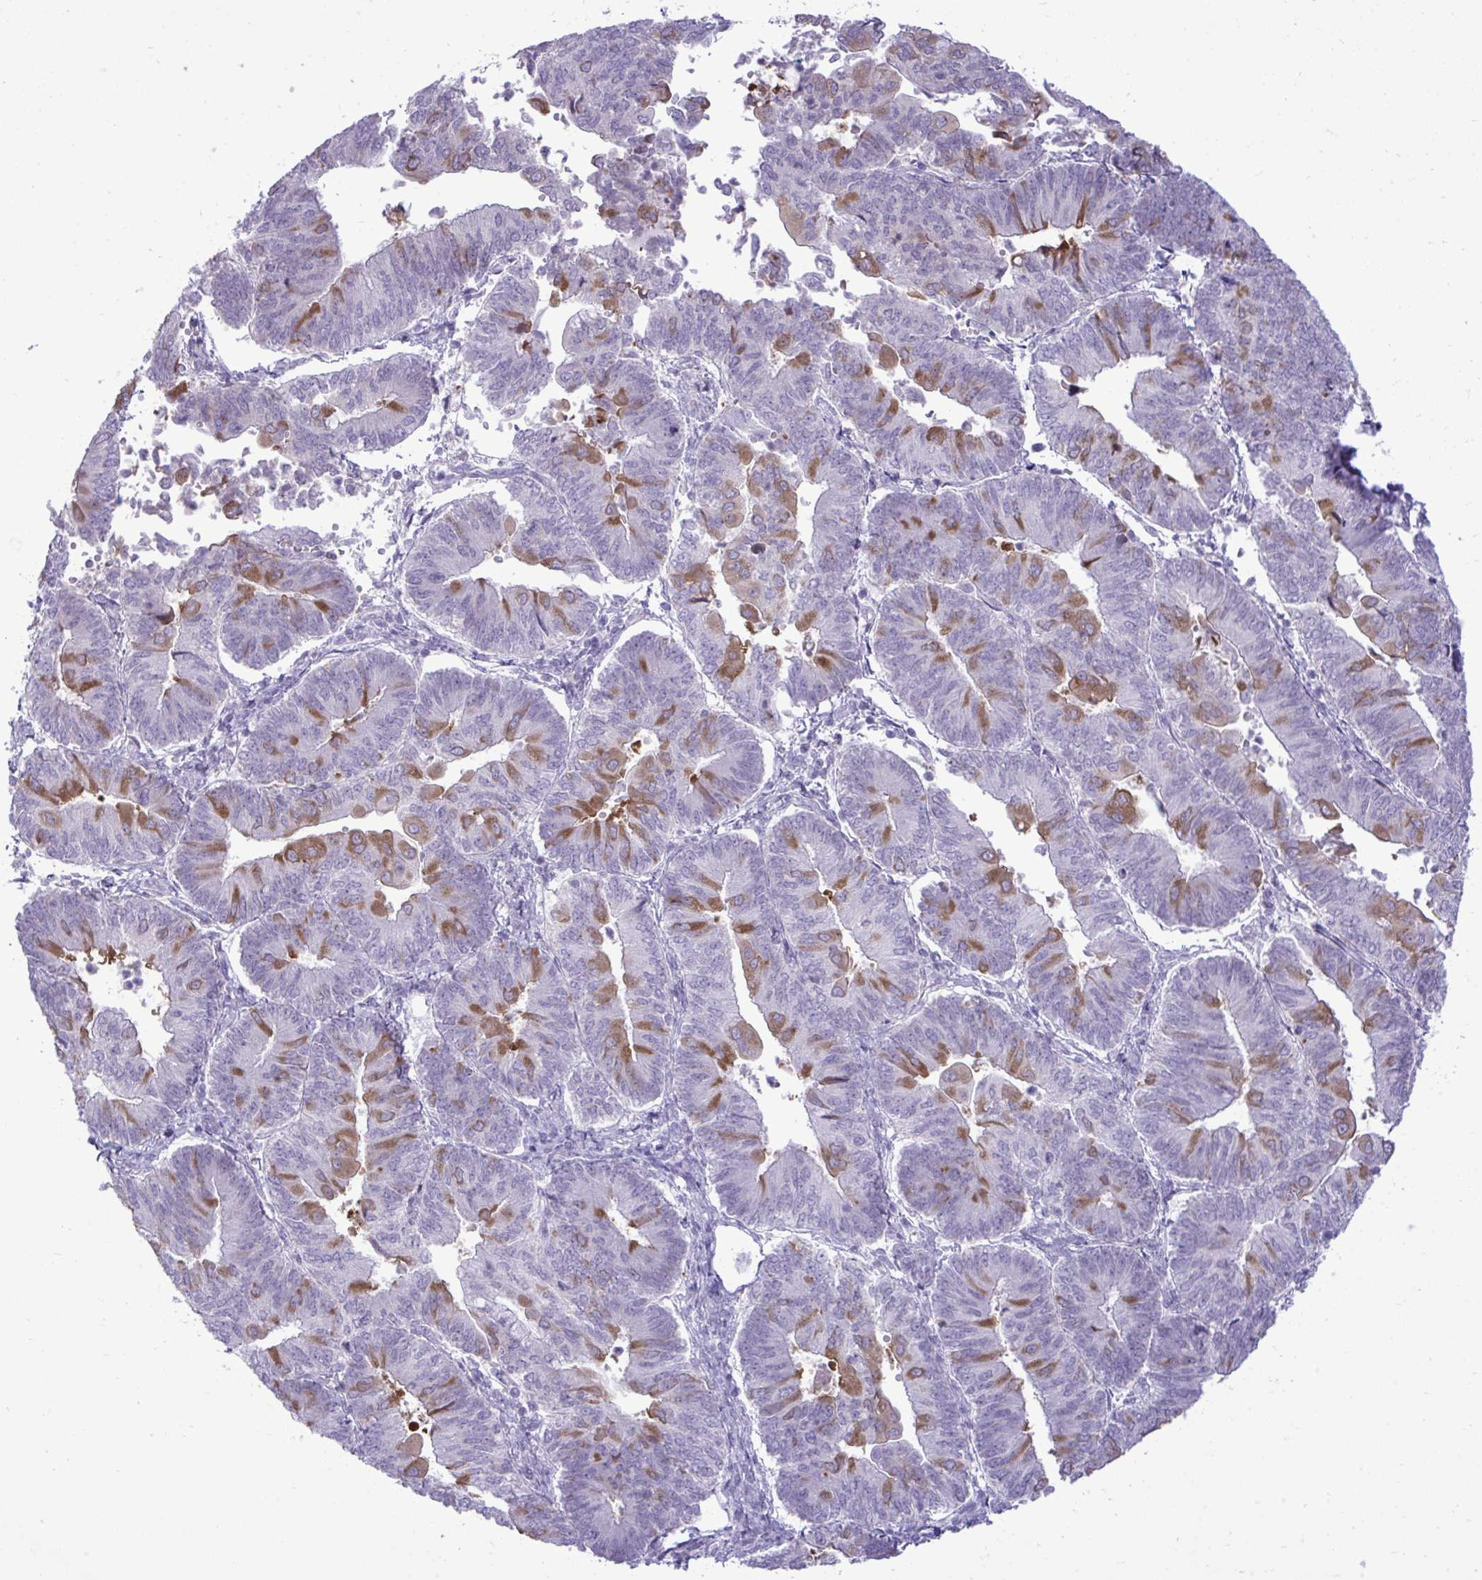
{"staining": {"intensity": "moderate", "quantity": "<25%", "location": "cytoplasmic/membranous"}, "tissue": "endometrial cancer", "cell_type": "Tumor cells", "image_type": "cancer", "snomed": [{"axis": "morphology", "description": "Adenocarcinoma, NOS"}, {"axis": "topography", "description": "Endometrium"}], "caption": "Moderate cytoplasmic/membranous protein staining is appreciated in about <25% of tumor cells in endometrial cancer (adenocarcinoma).", "gene": "SPAG1", "patient": {"sex": "female", "age": 65}}